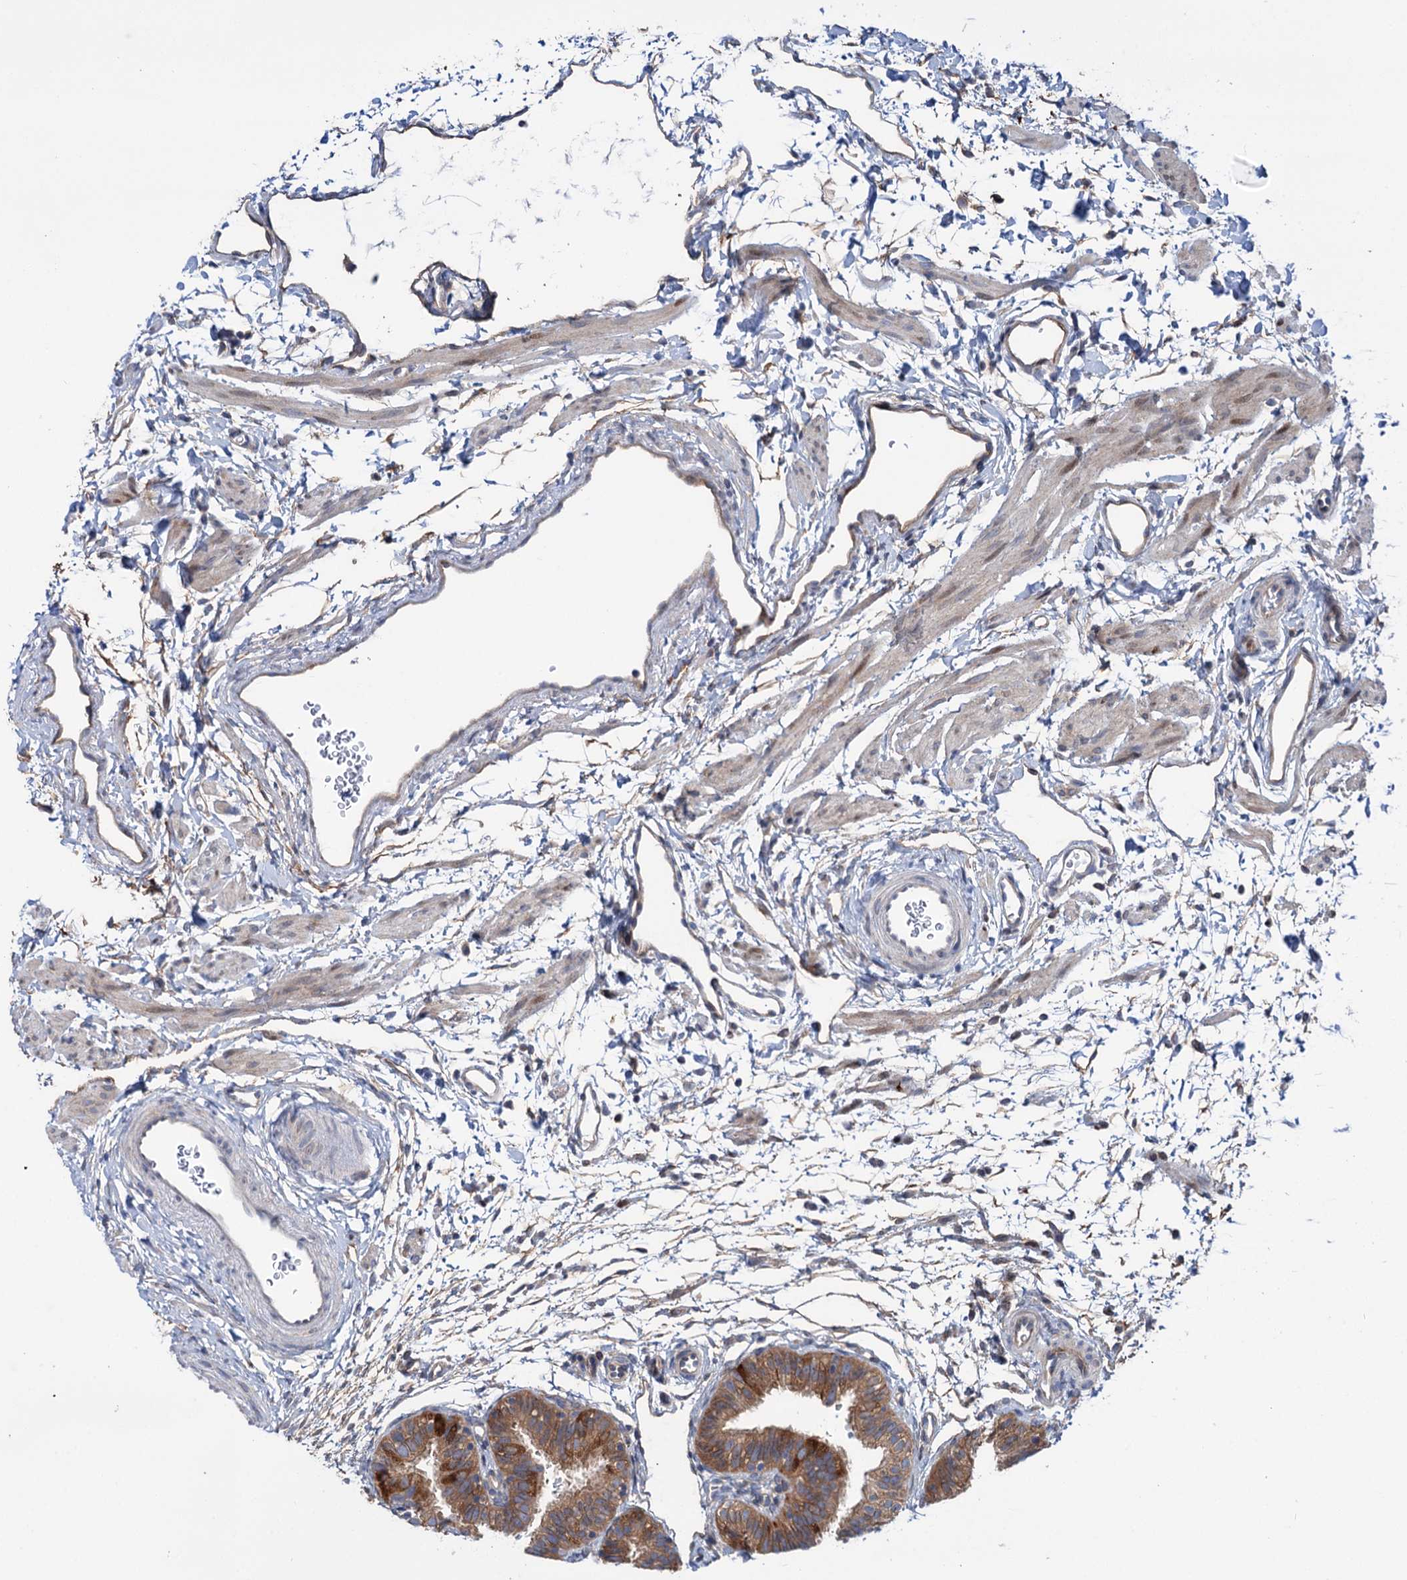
{"staining": {"intensity": "moderate", "quantity": ">75%", "location": "cytoplasmic/membranous"}, "tissue": "fallopian tube", "cell_type": "Glandular cells", "image_type": "normal", "snomed": [{"axis": "morphology", "description": "Normal tissue, NOS"}, {"axis": "topography", "description": "Fallopian tube"}], "caption": "IHC micrograph of normal fallopian tube: human fallopian tube stained using immunohistochemistry displays medium levels of moderate protein expression localized specifically in the cytoplasmic/membranous of glandular cells, appearing as a cytoplasmic/membranous brown color.", "gene": "PTDSS2", "patient": {"sex": "female", "age": 35}}